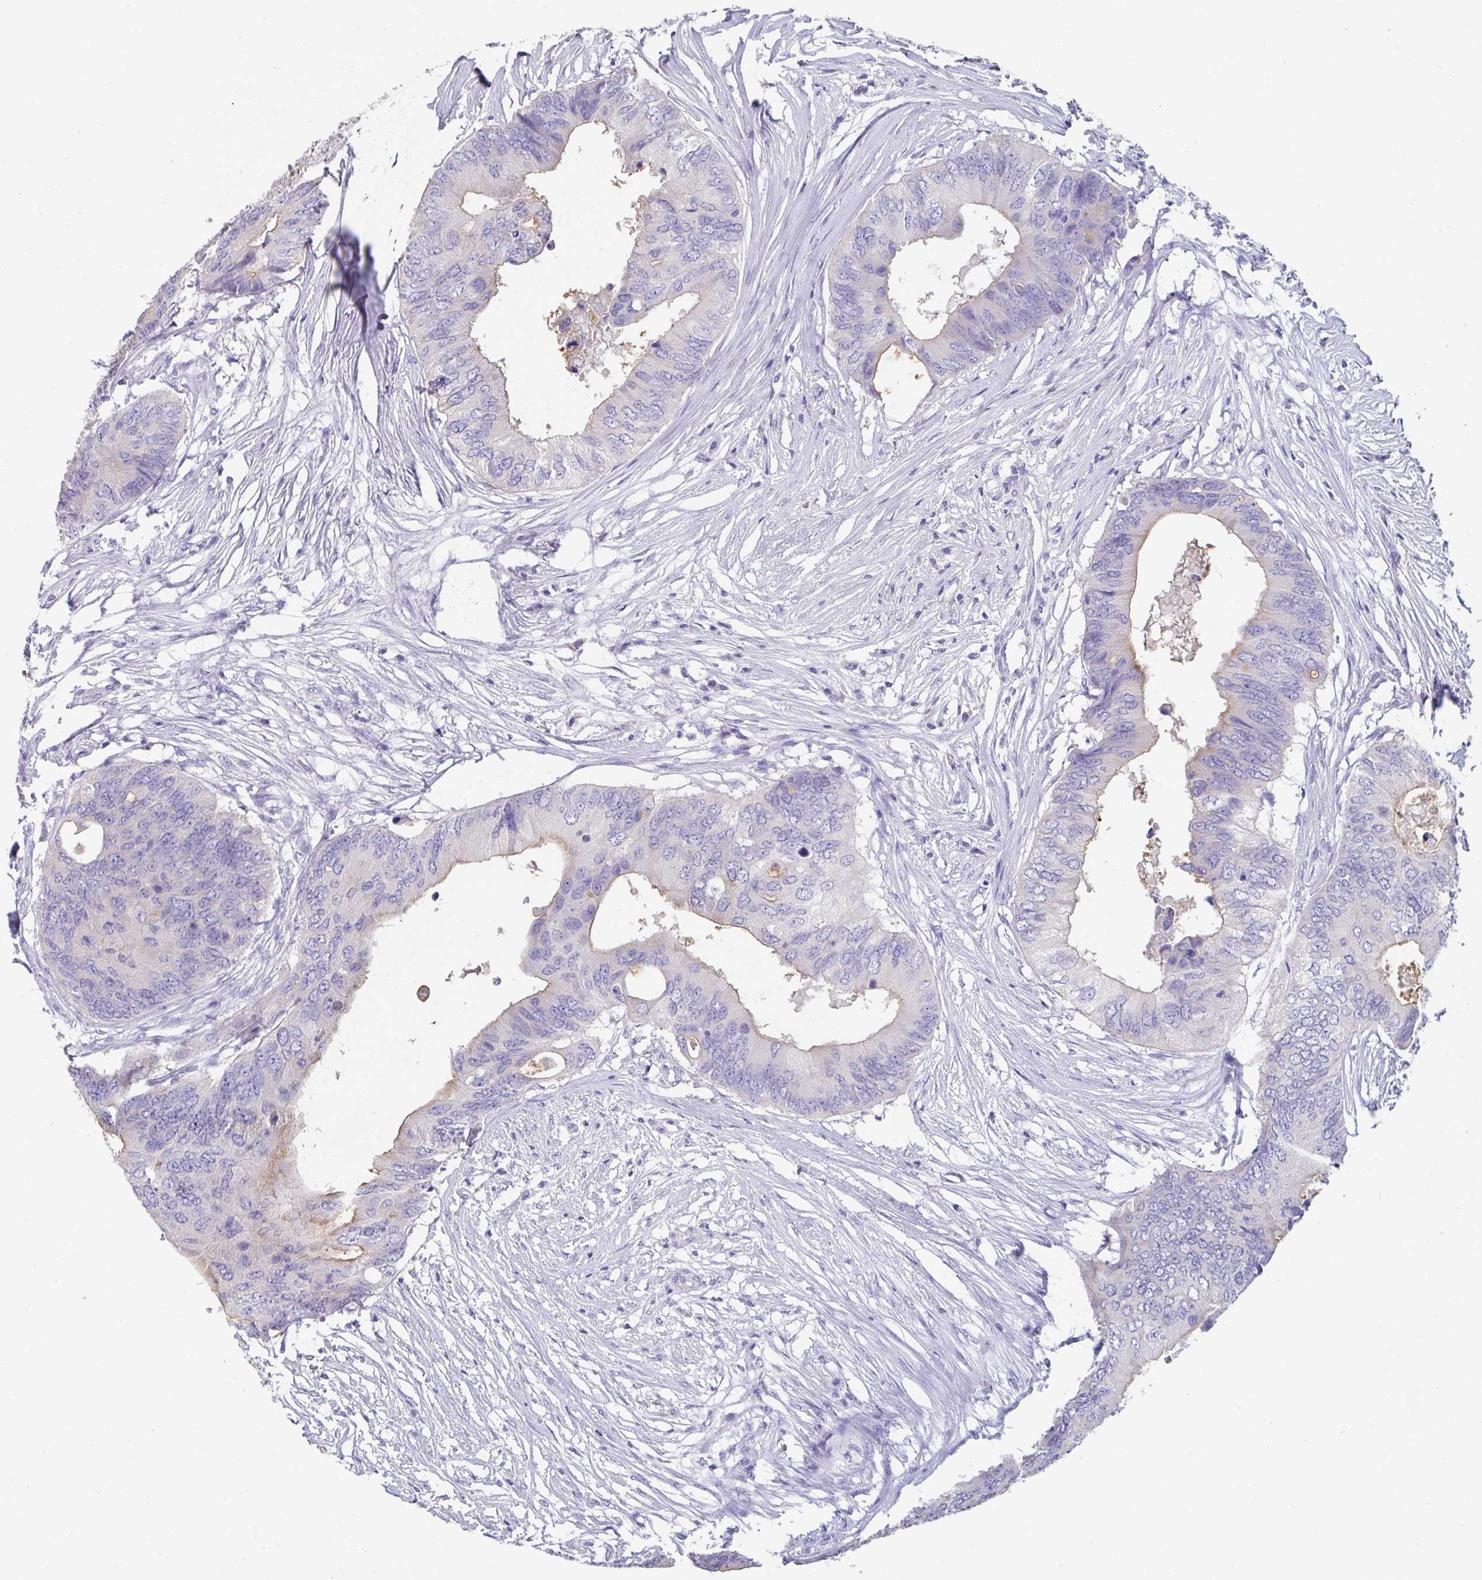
{"staining": {"intensity": "weak", "quantity": "<25%", "location": "cytoplasmic/membranous"}, "tissue": "colorectal cancer", "cell_type": "Tumor cells", "image_type": "cancer", "snomed": [{"axis": "morphology", "description": "Adenocarcinoma, NOS"}, {"axis": "topography", "description": "Colon"}], "caption": "DAB immunohistochemical staining of colorectal cancer (adenocarcinoma) reveals no significant staining in tumor cells. (Brightfield microscopy of DAB (3,3'-diaminobenzidine) IHC at high magnification).", "gene": "SLC44A4", "patient": {"sex": "male", "age": 71}}